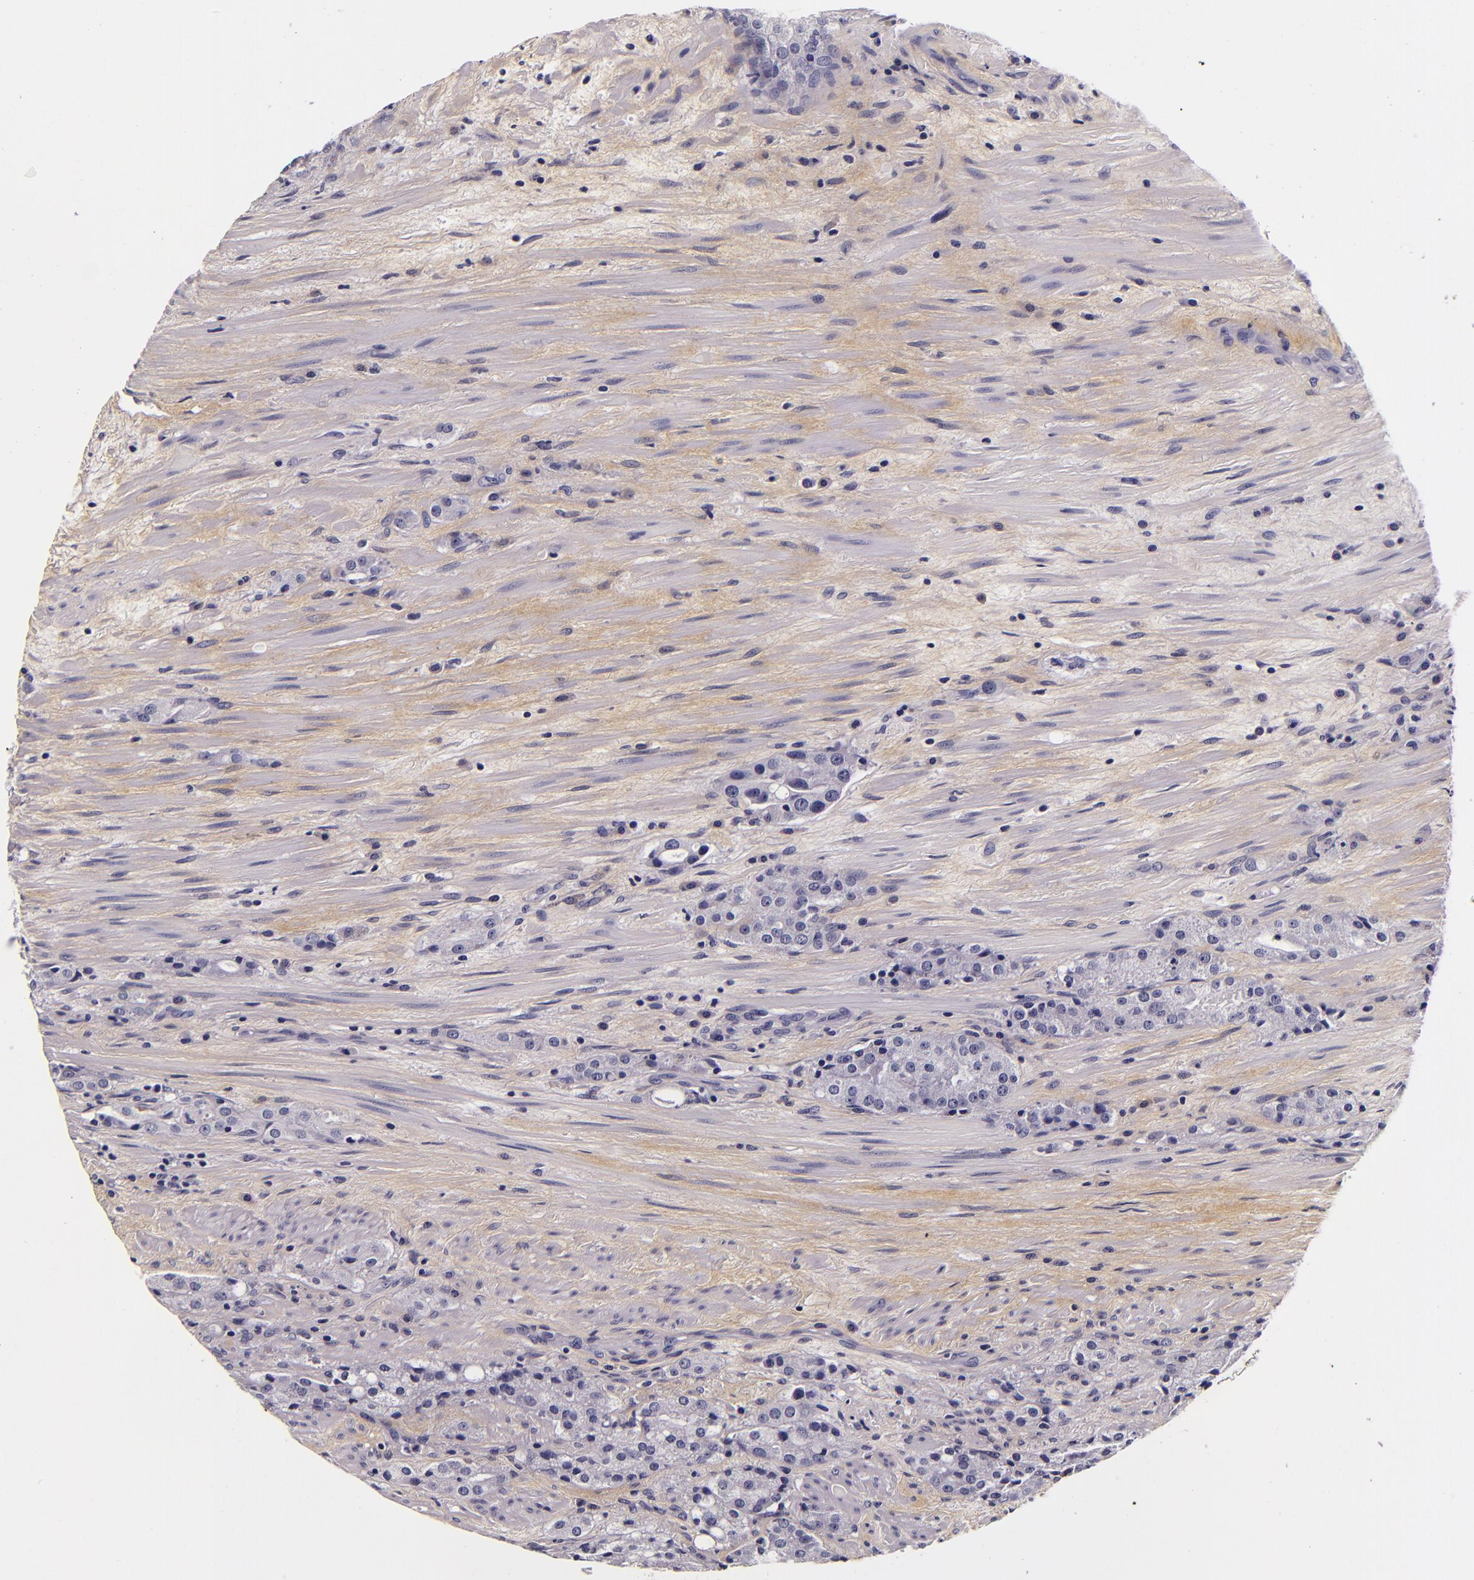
{"staining": {"intensity": "negative", "quantity": "none", "location": "none"}, "tissue": "prostate cancer", "cell_type": "Tumor cells", "image_type": "cancer", "snomed": [{"axis": "morphology", "description": "Adenocarcinoma, High grade"}, {"axis": "topography", "description": "Prostate"}], "caption": "Human prostate cancer stained for a protein using immunohistochemistry exhibits no positivity in tumor cells.", "gene": "FBN1", "patient": {"sex": "male", "age": 72}}